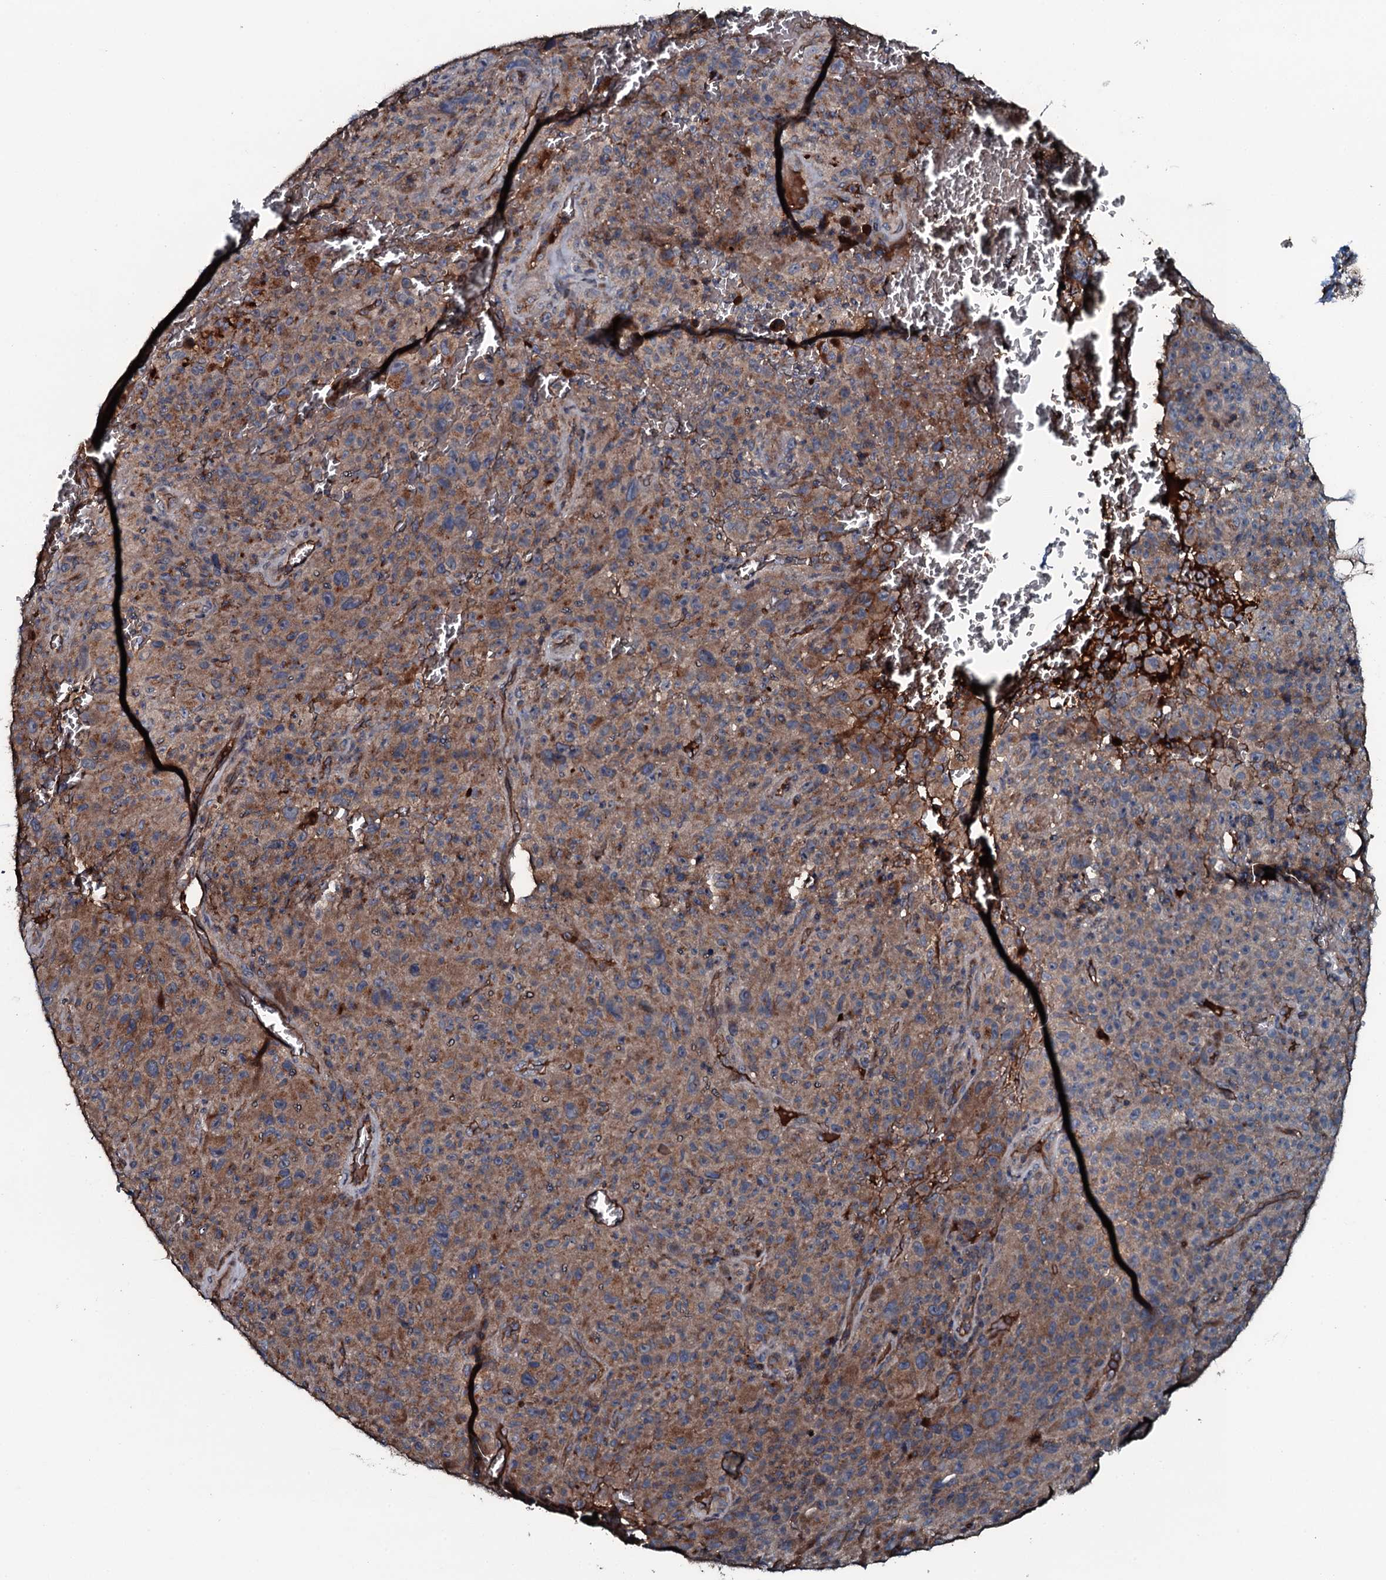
{"staining": {"intensity": "moderate", "quantity": ">75%", "location": "cytoplasmic/membranous"}, "tissue": "melanoma", "cell_type": "Tumor cells", "image_type": "cancer", "snomed": [{"axis": "morphology", "description": "Malignant melanoma, NOS"}, {"axis": "topography", "description": "Skin"}], "caption": "Immunohistochemical staining of human melanoma demonstrates medium levels of moderate cytoplasmic/membranous staining in about >75% of tumor cells.", "gene": "TRIM7", "patient": {"sex": "female", "age": 82}}